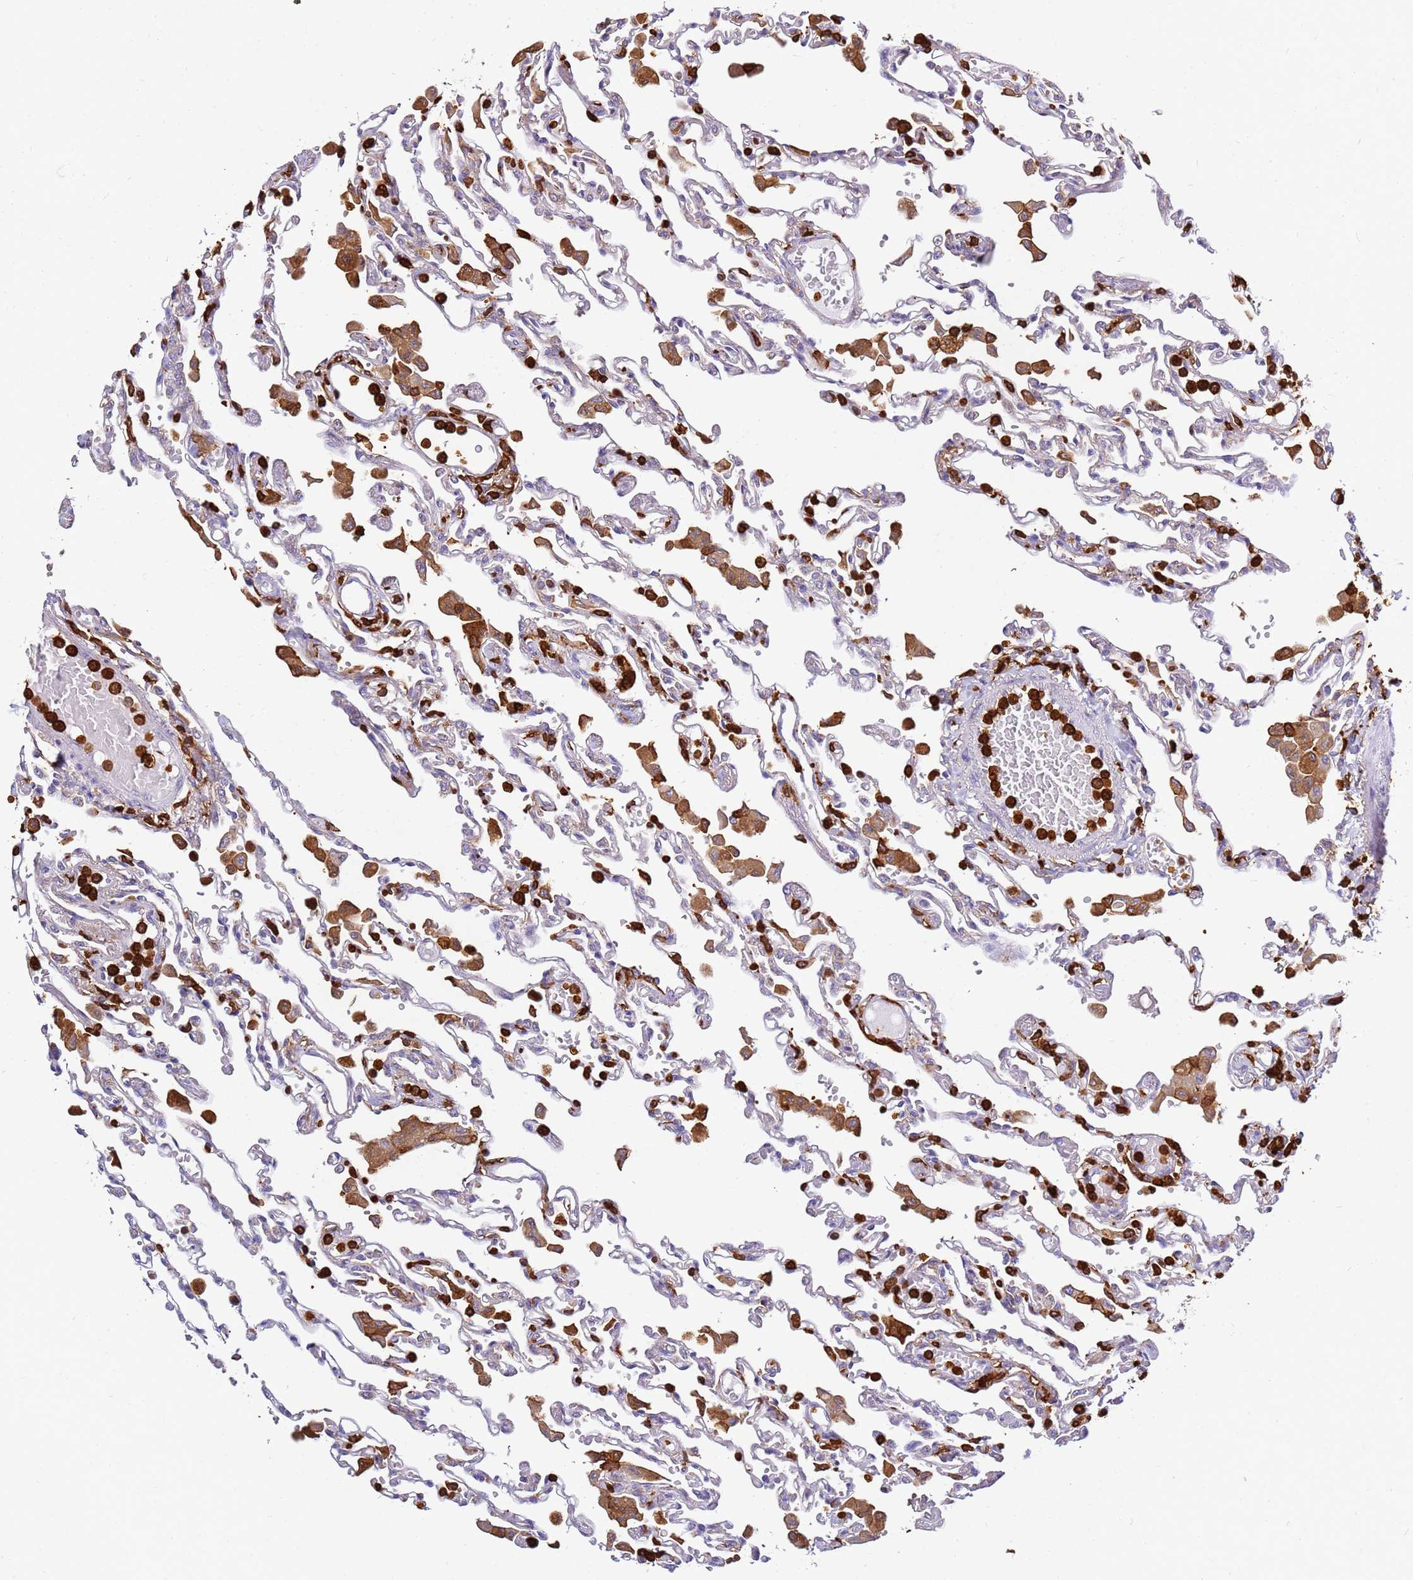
{"staining": {"intensity": "negative", "quantity": "none", "location": "none"}, "tissue": "lung", "cell_type": "Alveolar cells", "image_type": "normal", "snomed": [{"axis": "morphology", "description": "Normal tissue, NOS"}, {"axis": "topography", "description": "Bronchus"}, {"axis": "topography", "description": "Lung"}], "caption": "The IHC photomicrograph has no significant positivity in alveolar cells of lung. The staining is performed using DAB brown chromogen with nuclei counter-stained in using hematoxylin.", "gene": "CORO1A", "patient": {"sex": "female", "age": 49}}